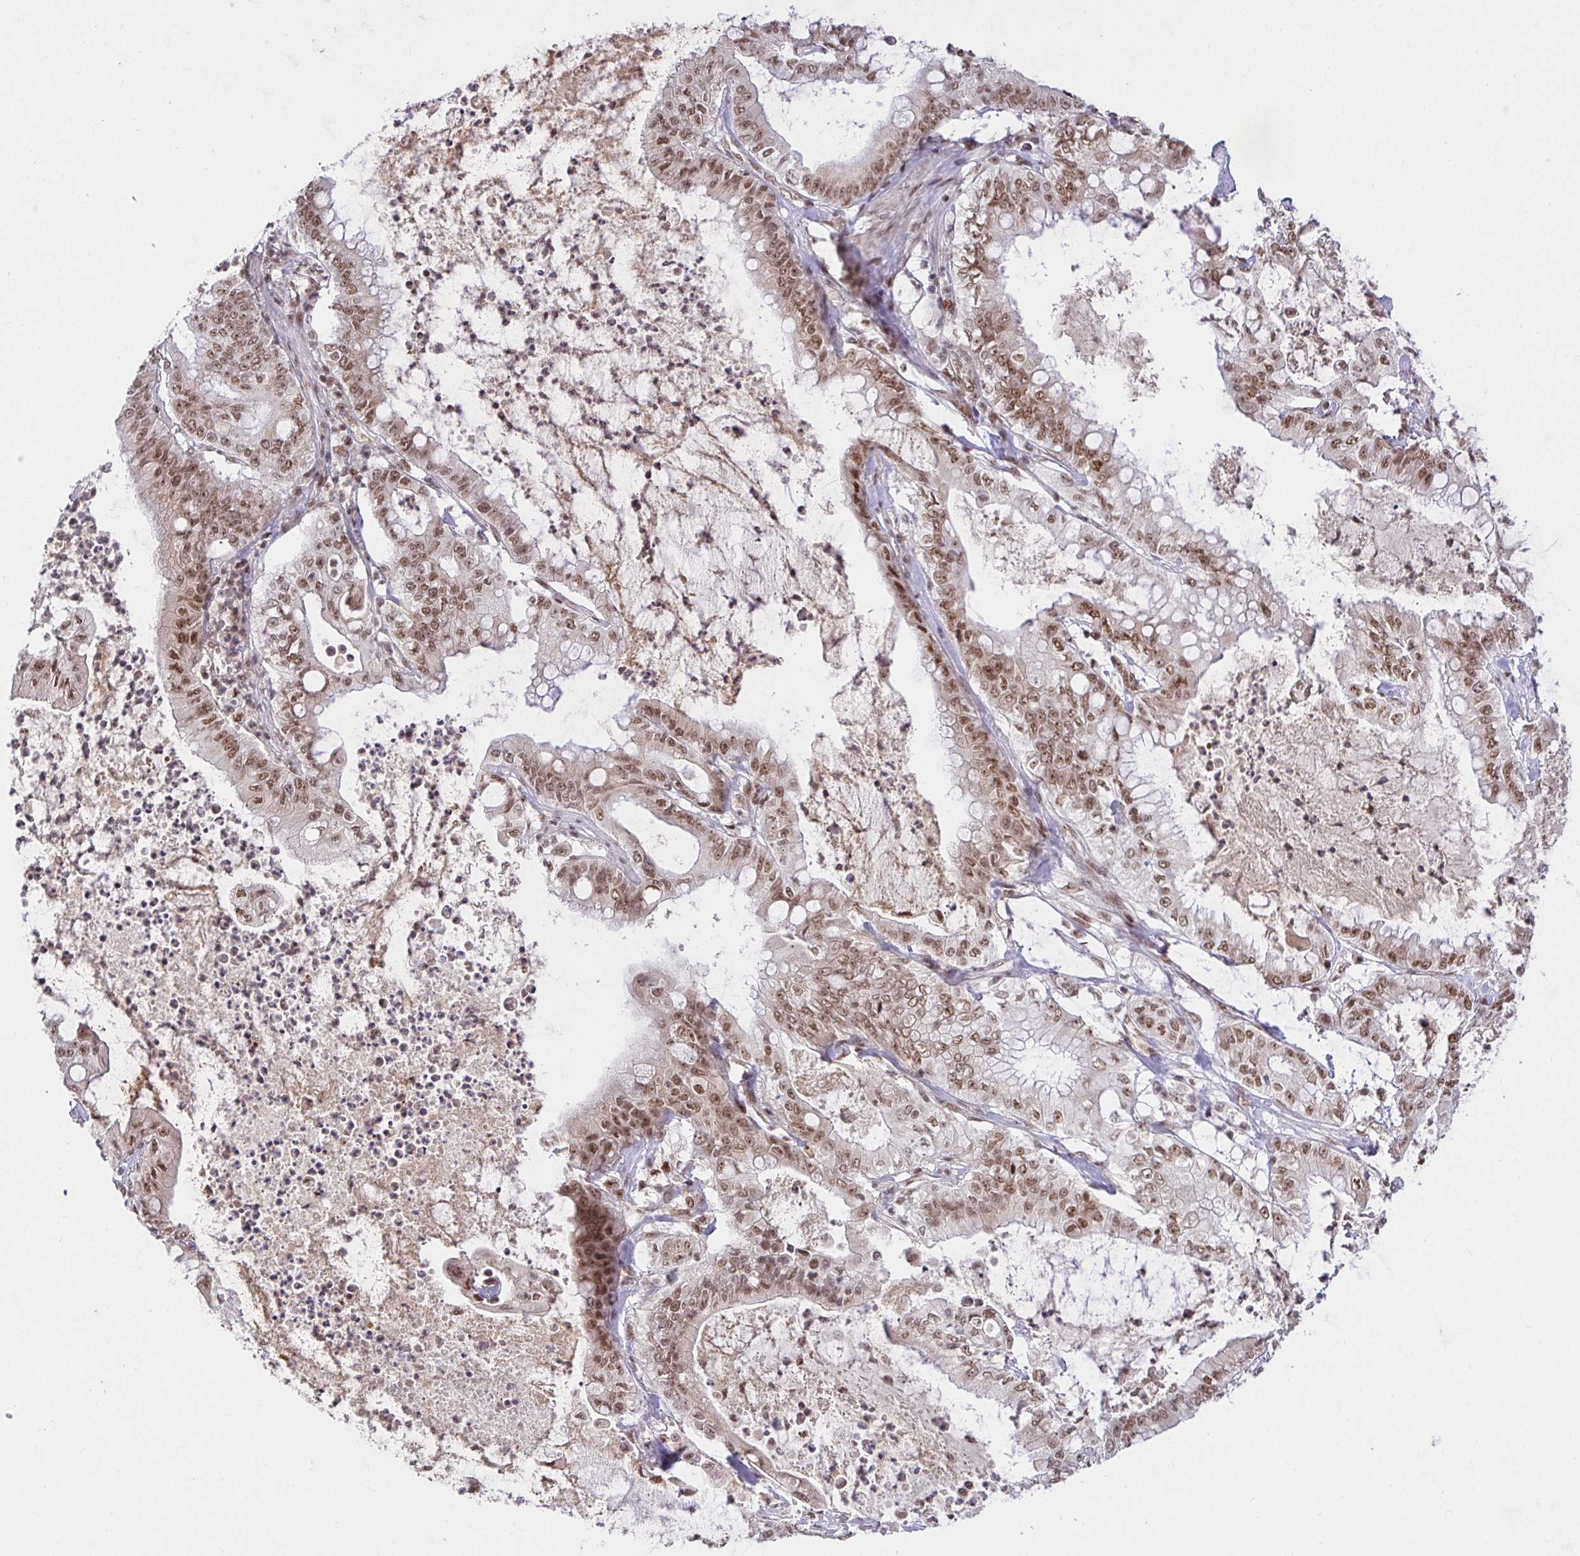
{"staining": {"intensity": "moderate", "quantity": ">75%", "location": "nuclear"}, "tissue": "pancreatic cancer", "cell_type": "Tumor cells", "image_type": "cancer", "snomed": [{"axis": "morphology", "description": "Adenocarcinoma, NOS"}, {"axis": "topography", "description": "Pancreas"}], "caption": "Immunohistochemistry image of human pancreatic adenocarcinoma stained for a protein (brown), which reveals medium levels of moderate nuclear staining in approximately >75% of tumor cells.", "gene": "USF1", "patient": {"sex": "male", "age": 71}}